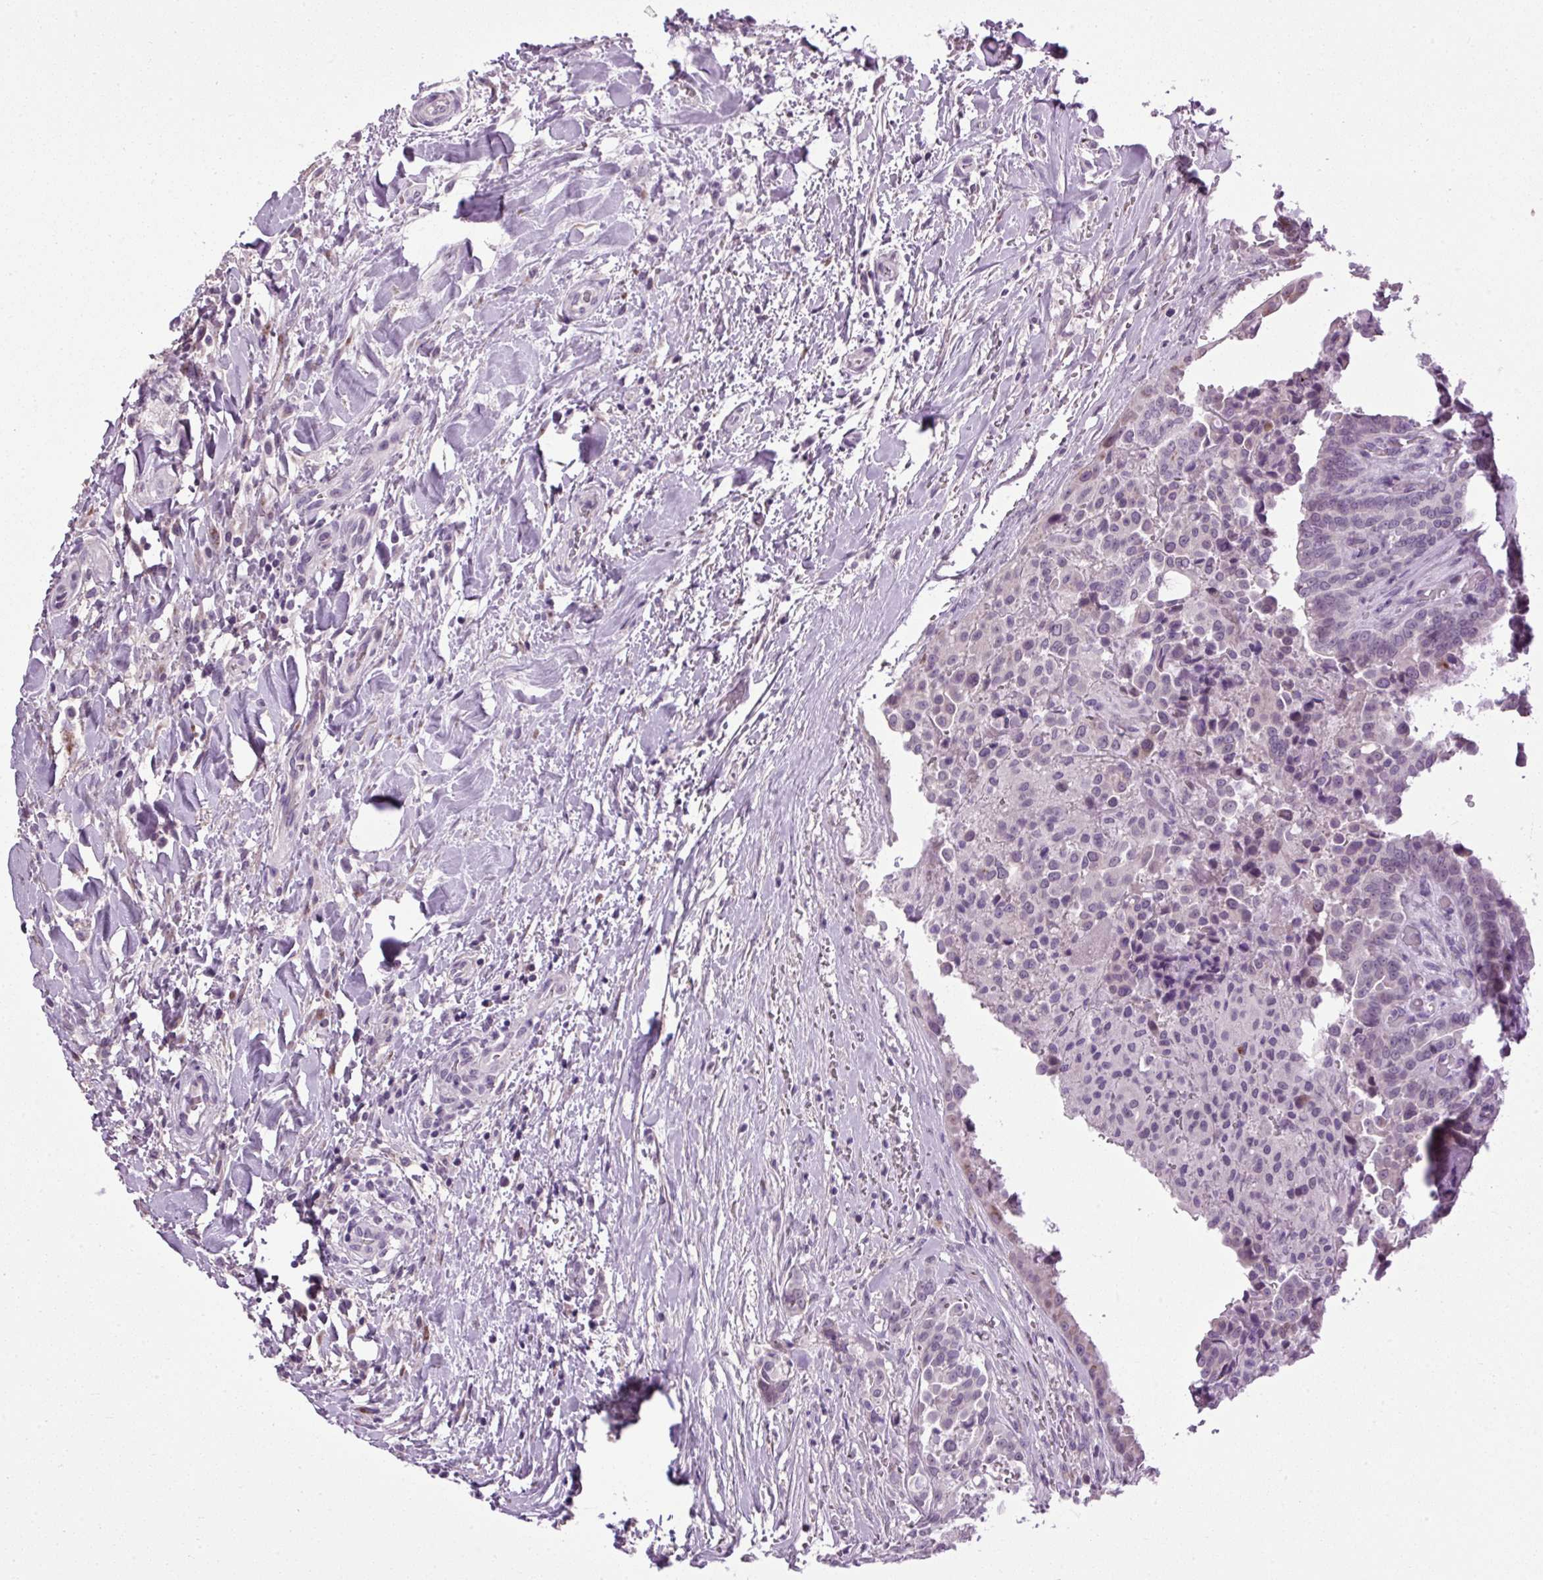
{"staining": {"intensity": "weak", "quantity": "<25%", "location": "nuclear"}, "tissue": "thyroid cancer", "cell_type": "Tumor cells", "image_type": "cancer", "snomed": [{"axis": "morphology", "description": "Papillary adenocarcinoma, NOS"}, {"axis": "topography", "description": "Thyroid gland"}], "caption": "Tumor cells are negative for brown protein staining in thyroid cancer (papillary adenocarcinoma).", "gene": "A1CF", "patient": {"sex": "male", "age": 61}}